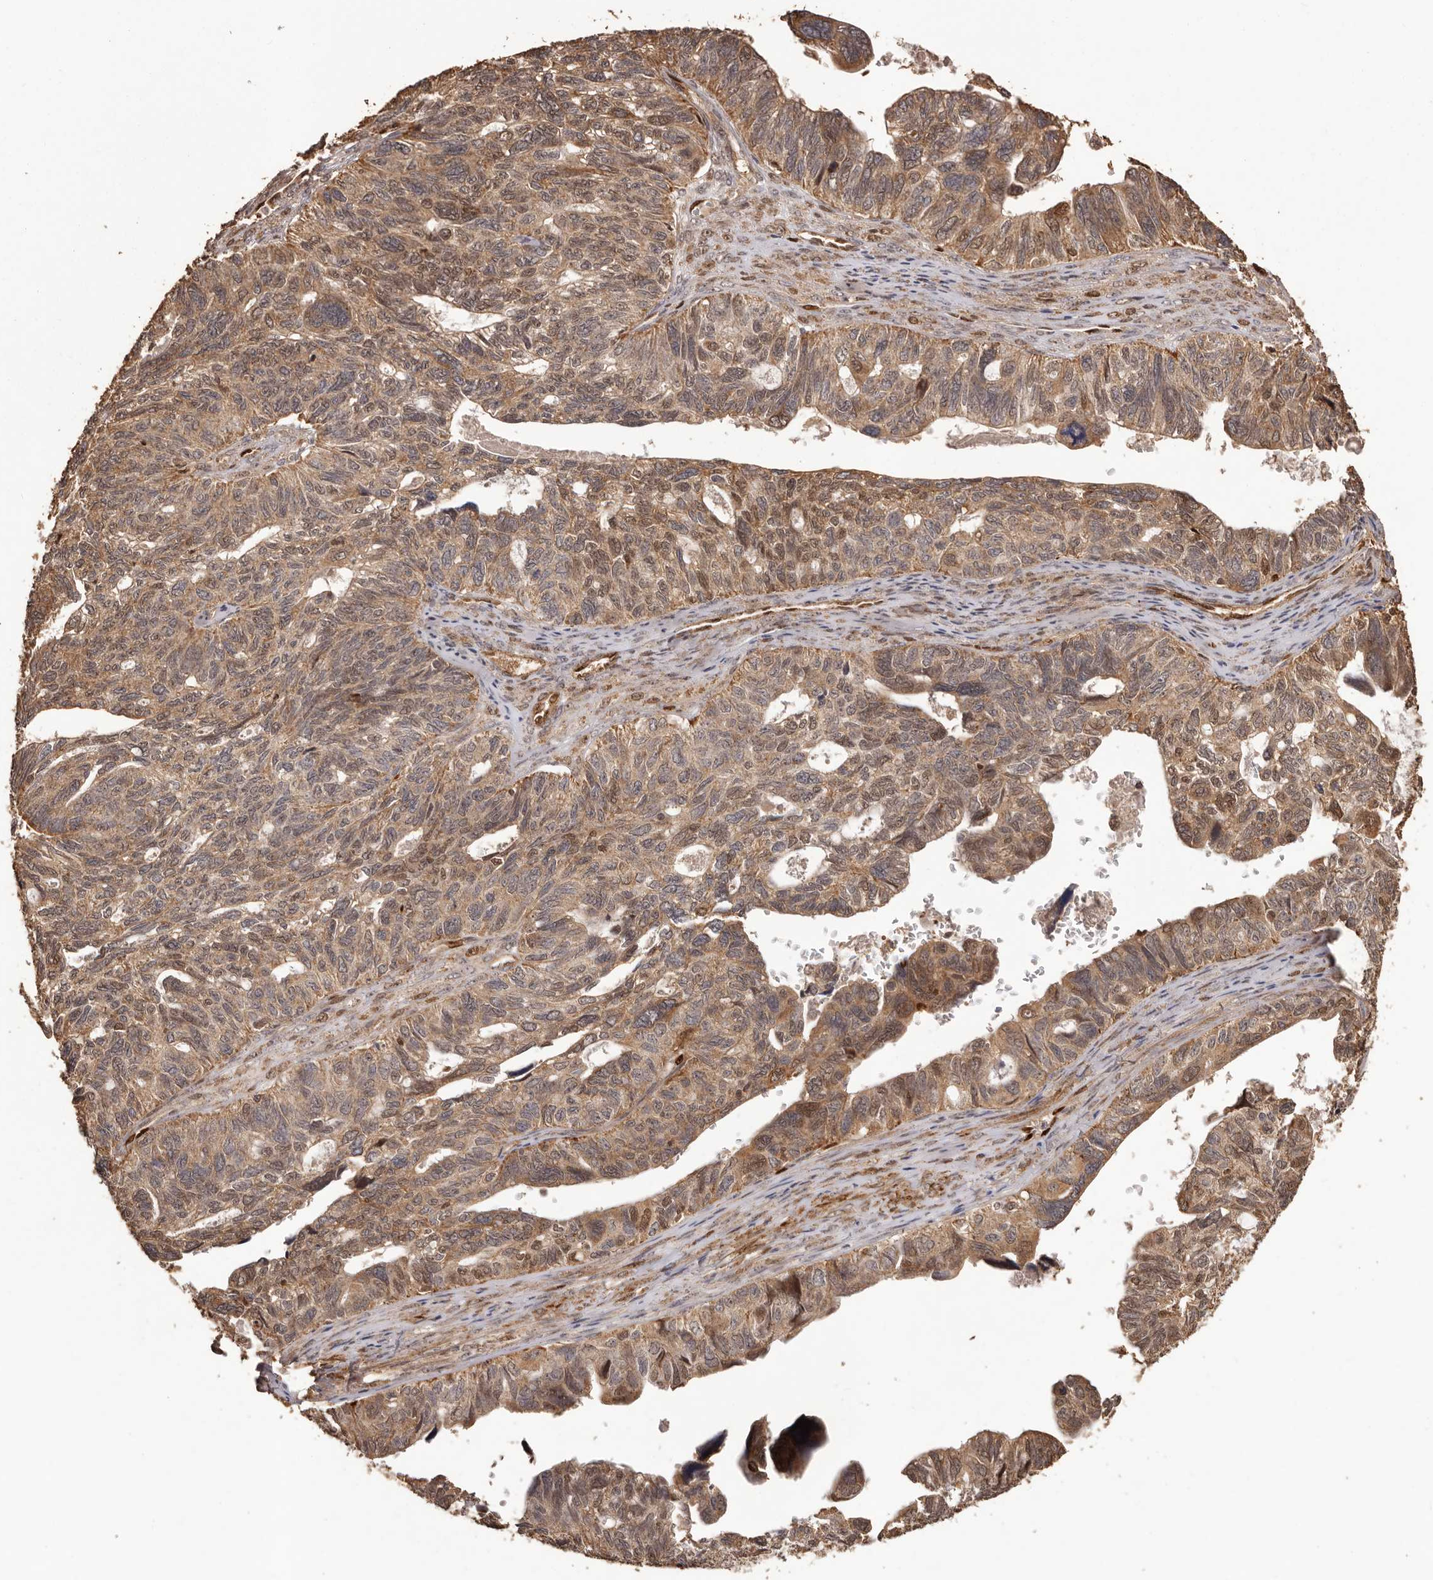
{"staining": {"intensity": "moderate", "quantity": ">75%", "location": "cytoplasmic/membranous,nuclear"}, "tissue": "ovarian cancer", "cell_type": "Tumor cells", "image_type": "cancer", "snomed": [{"axis": "morphology", "description": "Cystadenocarcinoma, serous, NOS"}, {"axis": "topography", "description": "Ovary"}], "caption": "Protein expression by immunohistochemistry (IHC) reveals moderate cytoplasmic/membranous and nuclear expression in approximately >75% of tumor cells in ovarian cancer (serous cystadenocarcinoma).", "gene": "UBR2", "patient": {"sex": "female", "age": 79}}